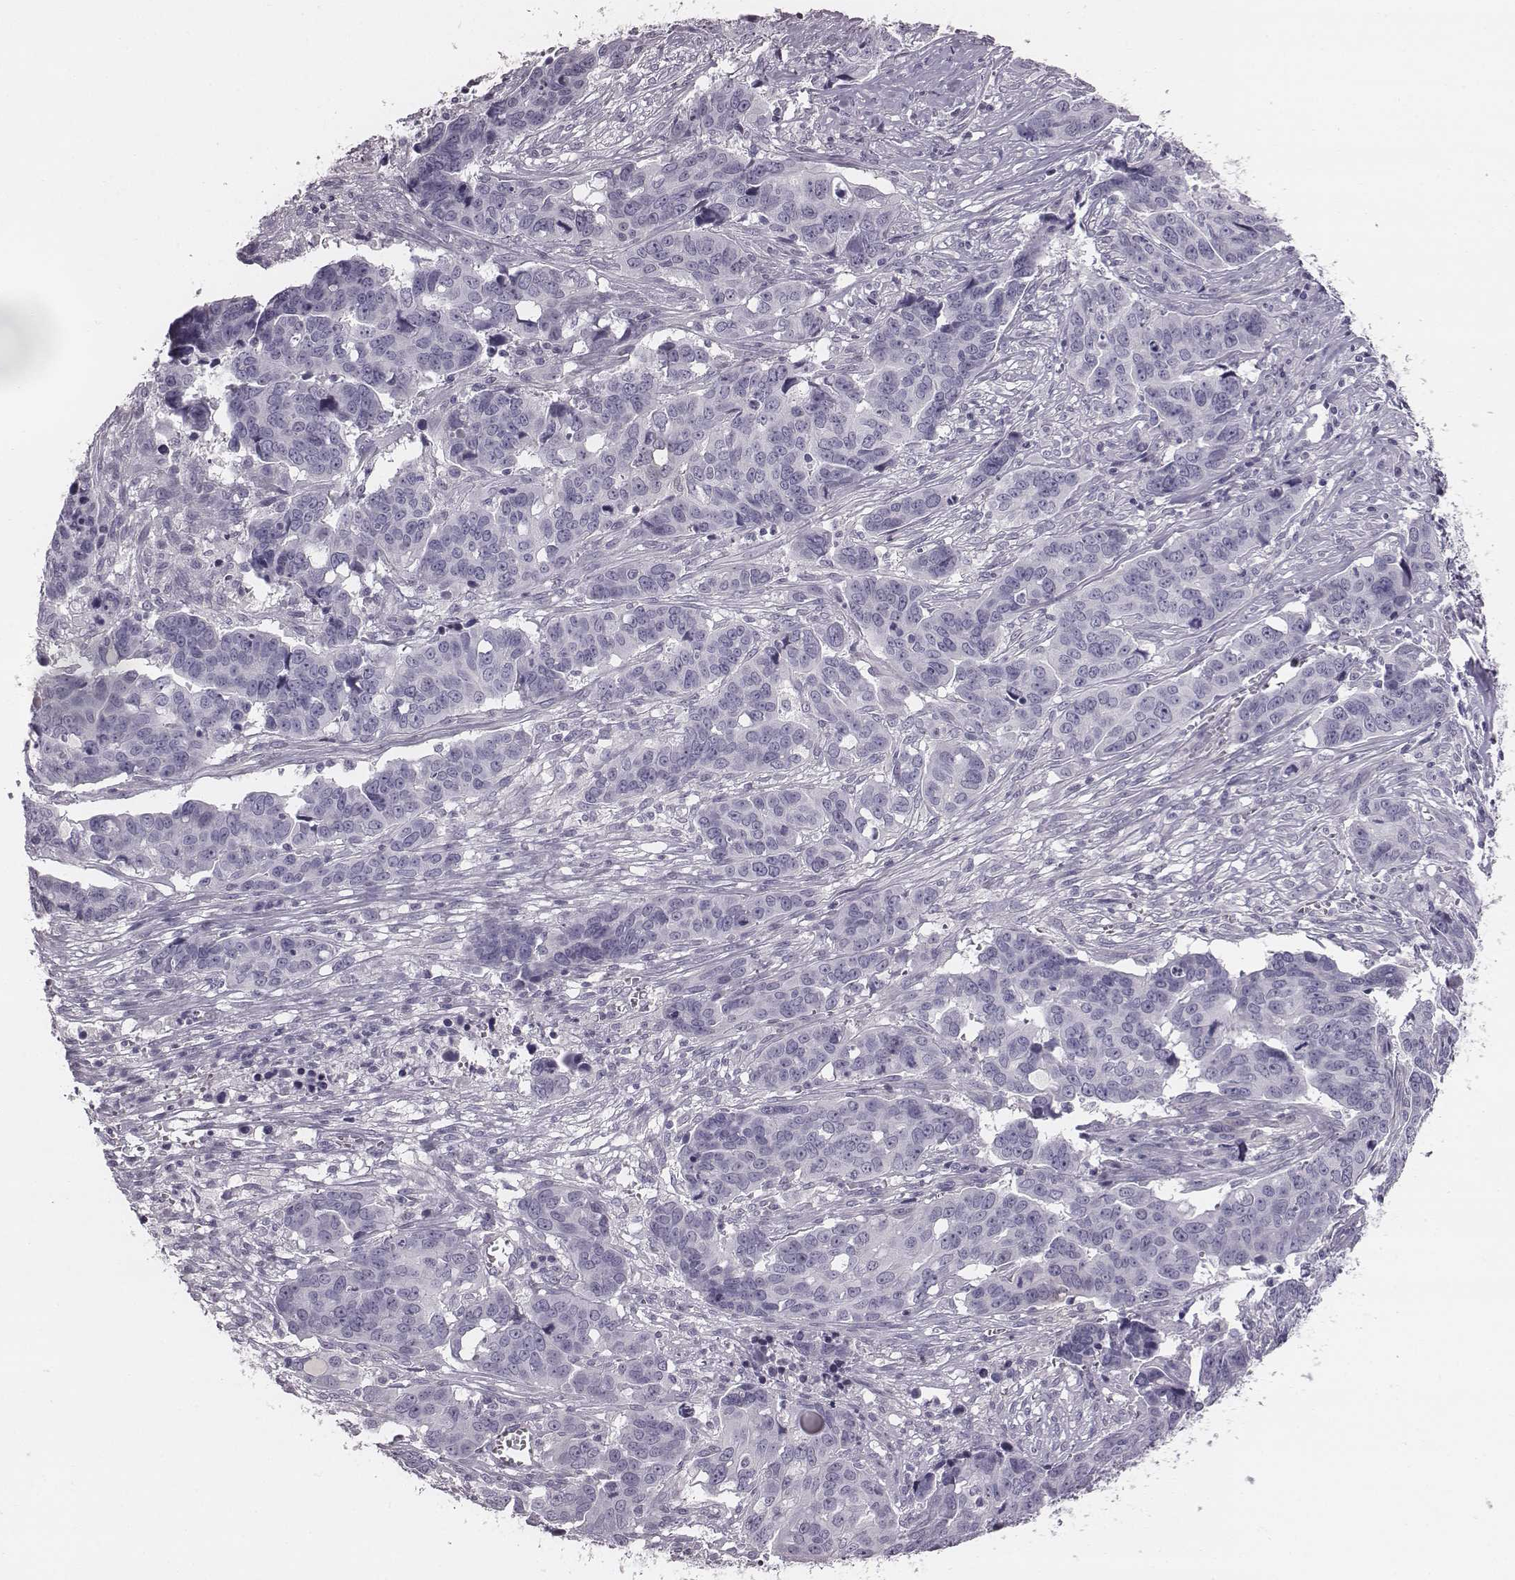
{"staining": {"intensity": "negative", "quantity": "none", "location": "none"}, "tissue": "ovarian cancer", "cell_type": "Tumor cells", "image_type": "cancer", "snomed": [{"axis": "morphology", "description": "Carcinoma, endometroid"}, {"axis": "topography", "description": "Ovary"}], "caption": "DAB (3,3'-diaminobenzidine) immunohistochemical staining of human ovarian cancer demonstrates no significant staining in tumor cells.", "gene": "PDE8B", "patient": {"sex": "female", "age": 78}}